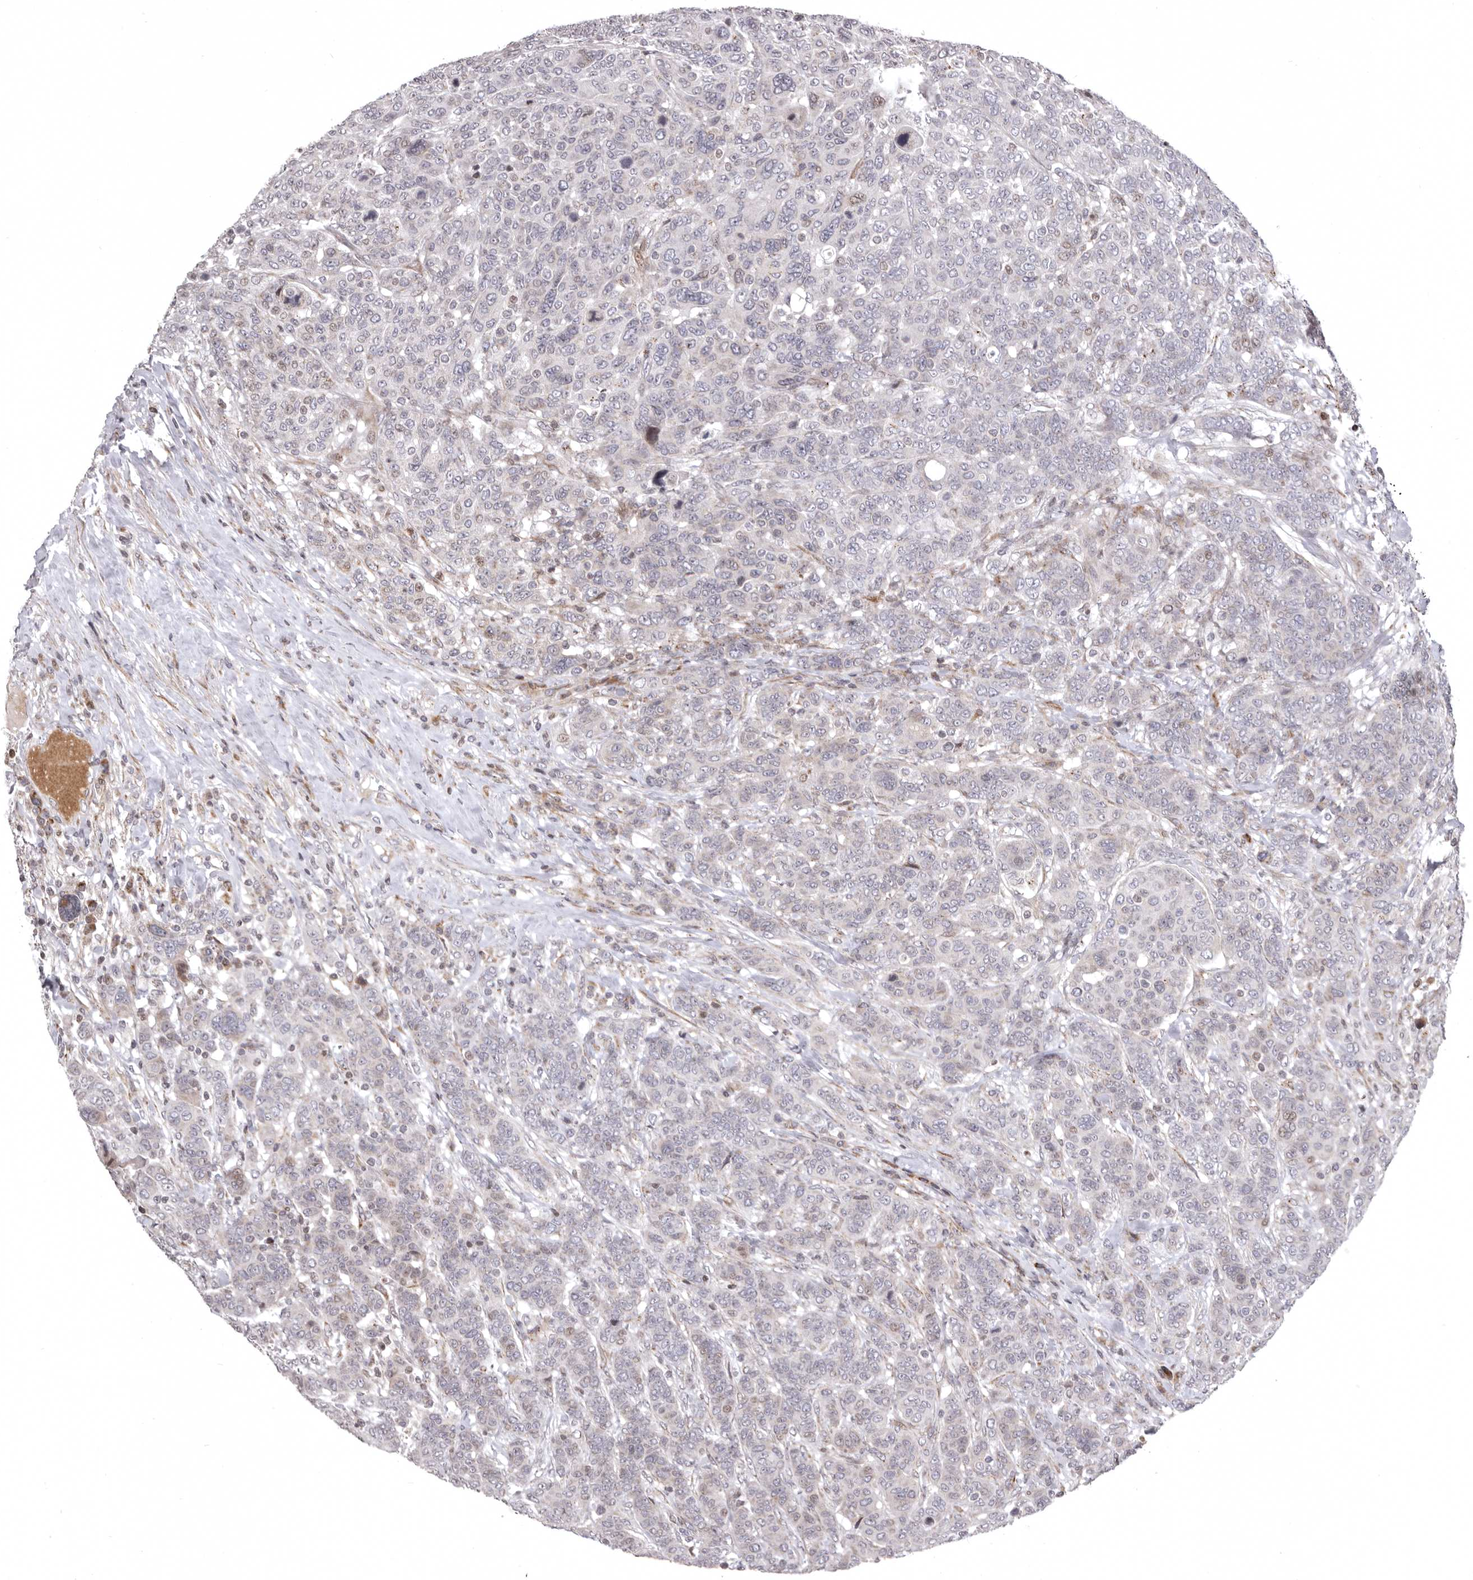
{"staining": {"intensity": "moderate", "quantity": "<25%", "location": "cytoplasmic/membranous,nuclear"}, "tissue": "breast cancer", "cell_type": "Tumor cells", "image_type": "cancer", "snomed": [{"axis": "morphology", "description": "Duct carcinoma"}, {"axis": "topography", "description": "Breast"}], "caption": "Immunohistochemistry image of neoplastic tissue: human breast intraductal carcinoma stained using immunohistochemistry (IHC) displays low levels of moderate protein expression localized specifically in the cytoplasmic/membranous and nuclear of tumor cells, appearing as a cytoplasmic/membranous and nuclear brown color.", "gene": "AZIN1", "patient": {"sex": "female", "age": 37}}